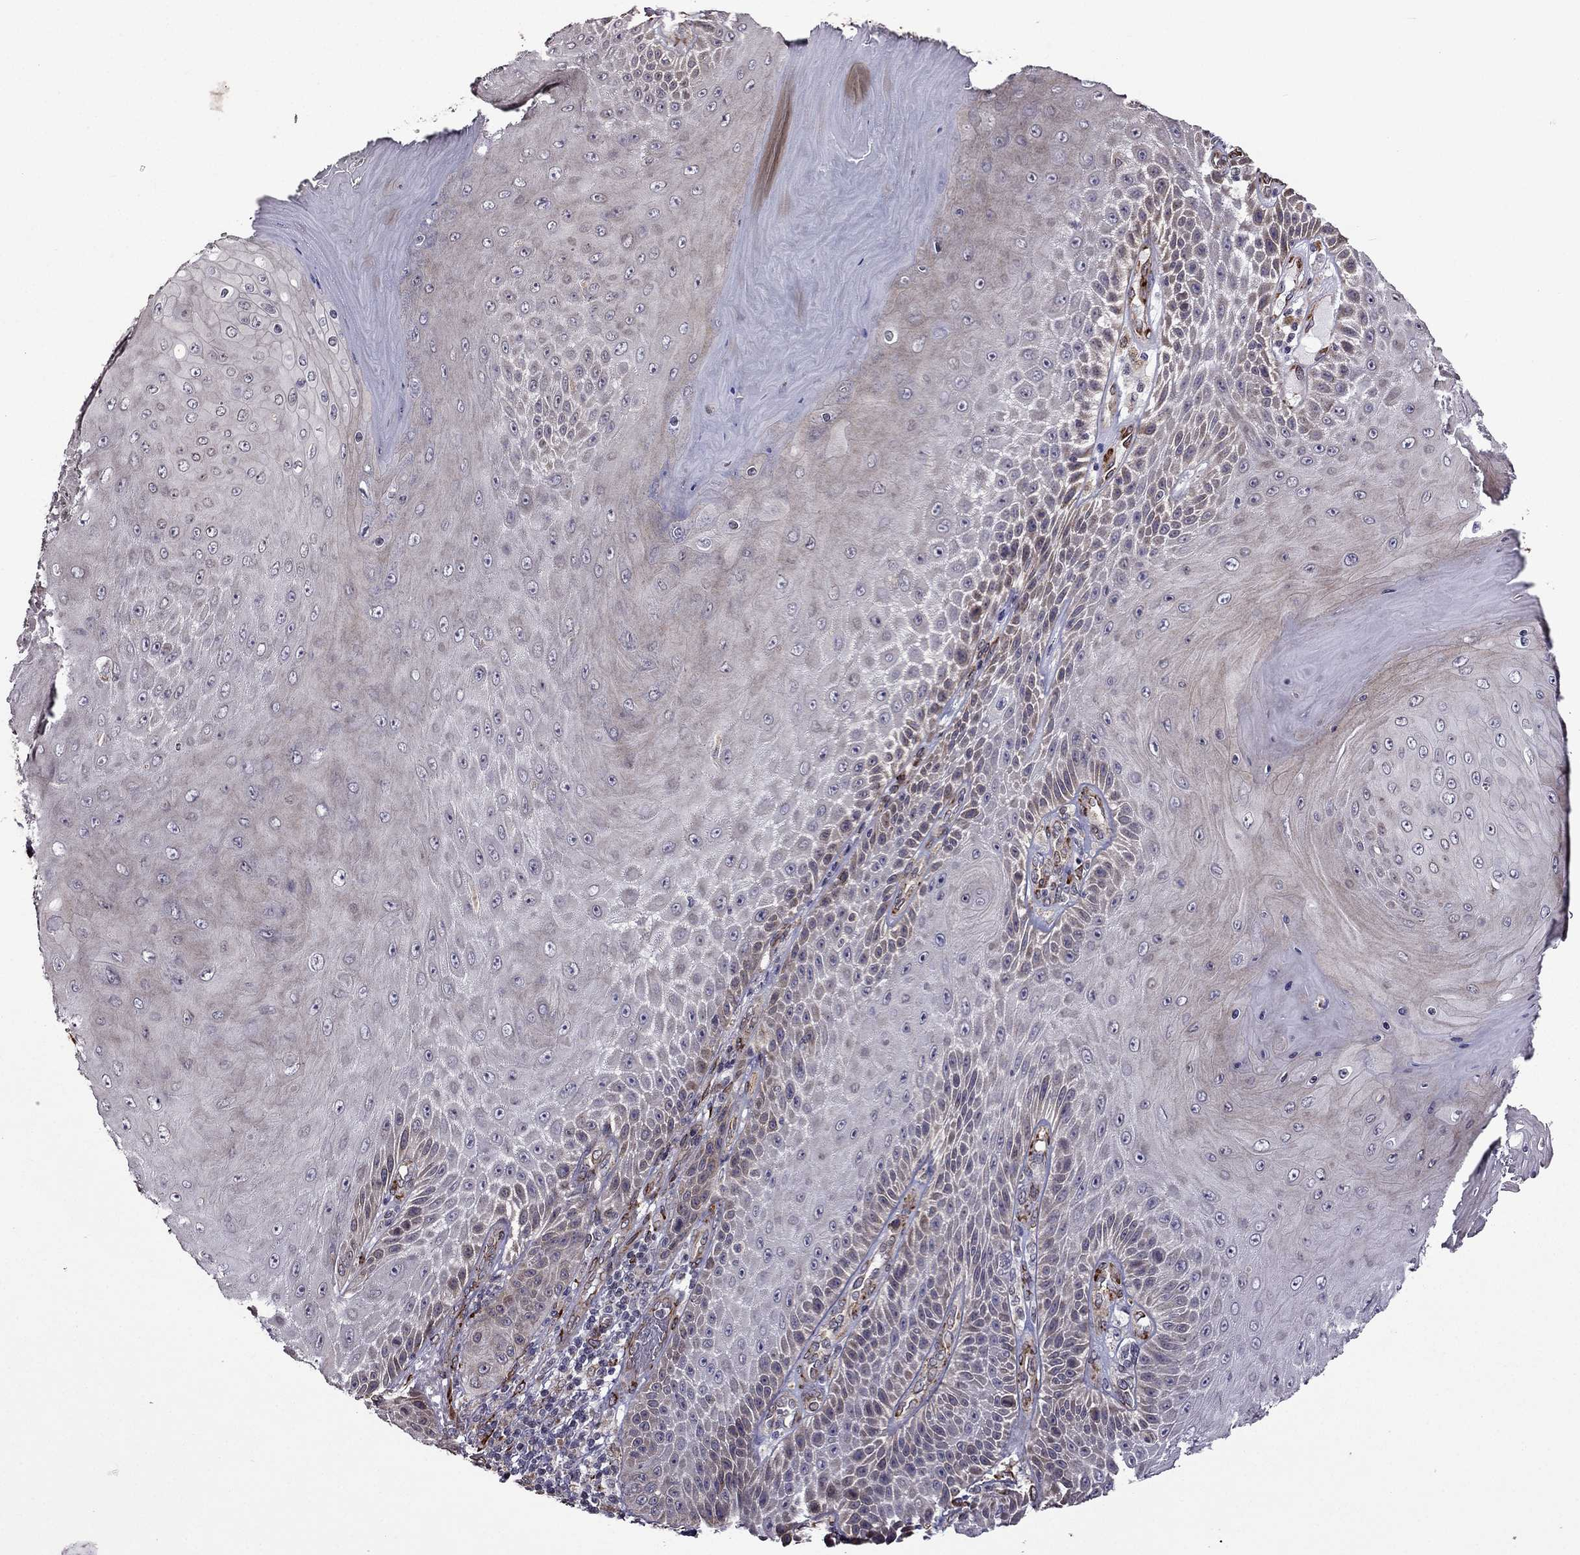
{"staining": {"intensity": "negative", "quantity": "none", "location": "none"}, "tissue": "skin cancer", "cell_type": "Tumor cells", "image_type": "cancer", "snomed": [{"axis": "morphology", "description": "Squamous cell carcinoma, NOS"}, {"axis": "topography", "description": "Skin"}], "caption": "Tumor cells are negative for brown protein staining in skin cancer (squamous cell carcinoma). (DAB immunohistochemistry (IHC) with hematoxylin counter stain).", "gene": "IKBIP", "patient": {"sex": "male", "age": 62}}